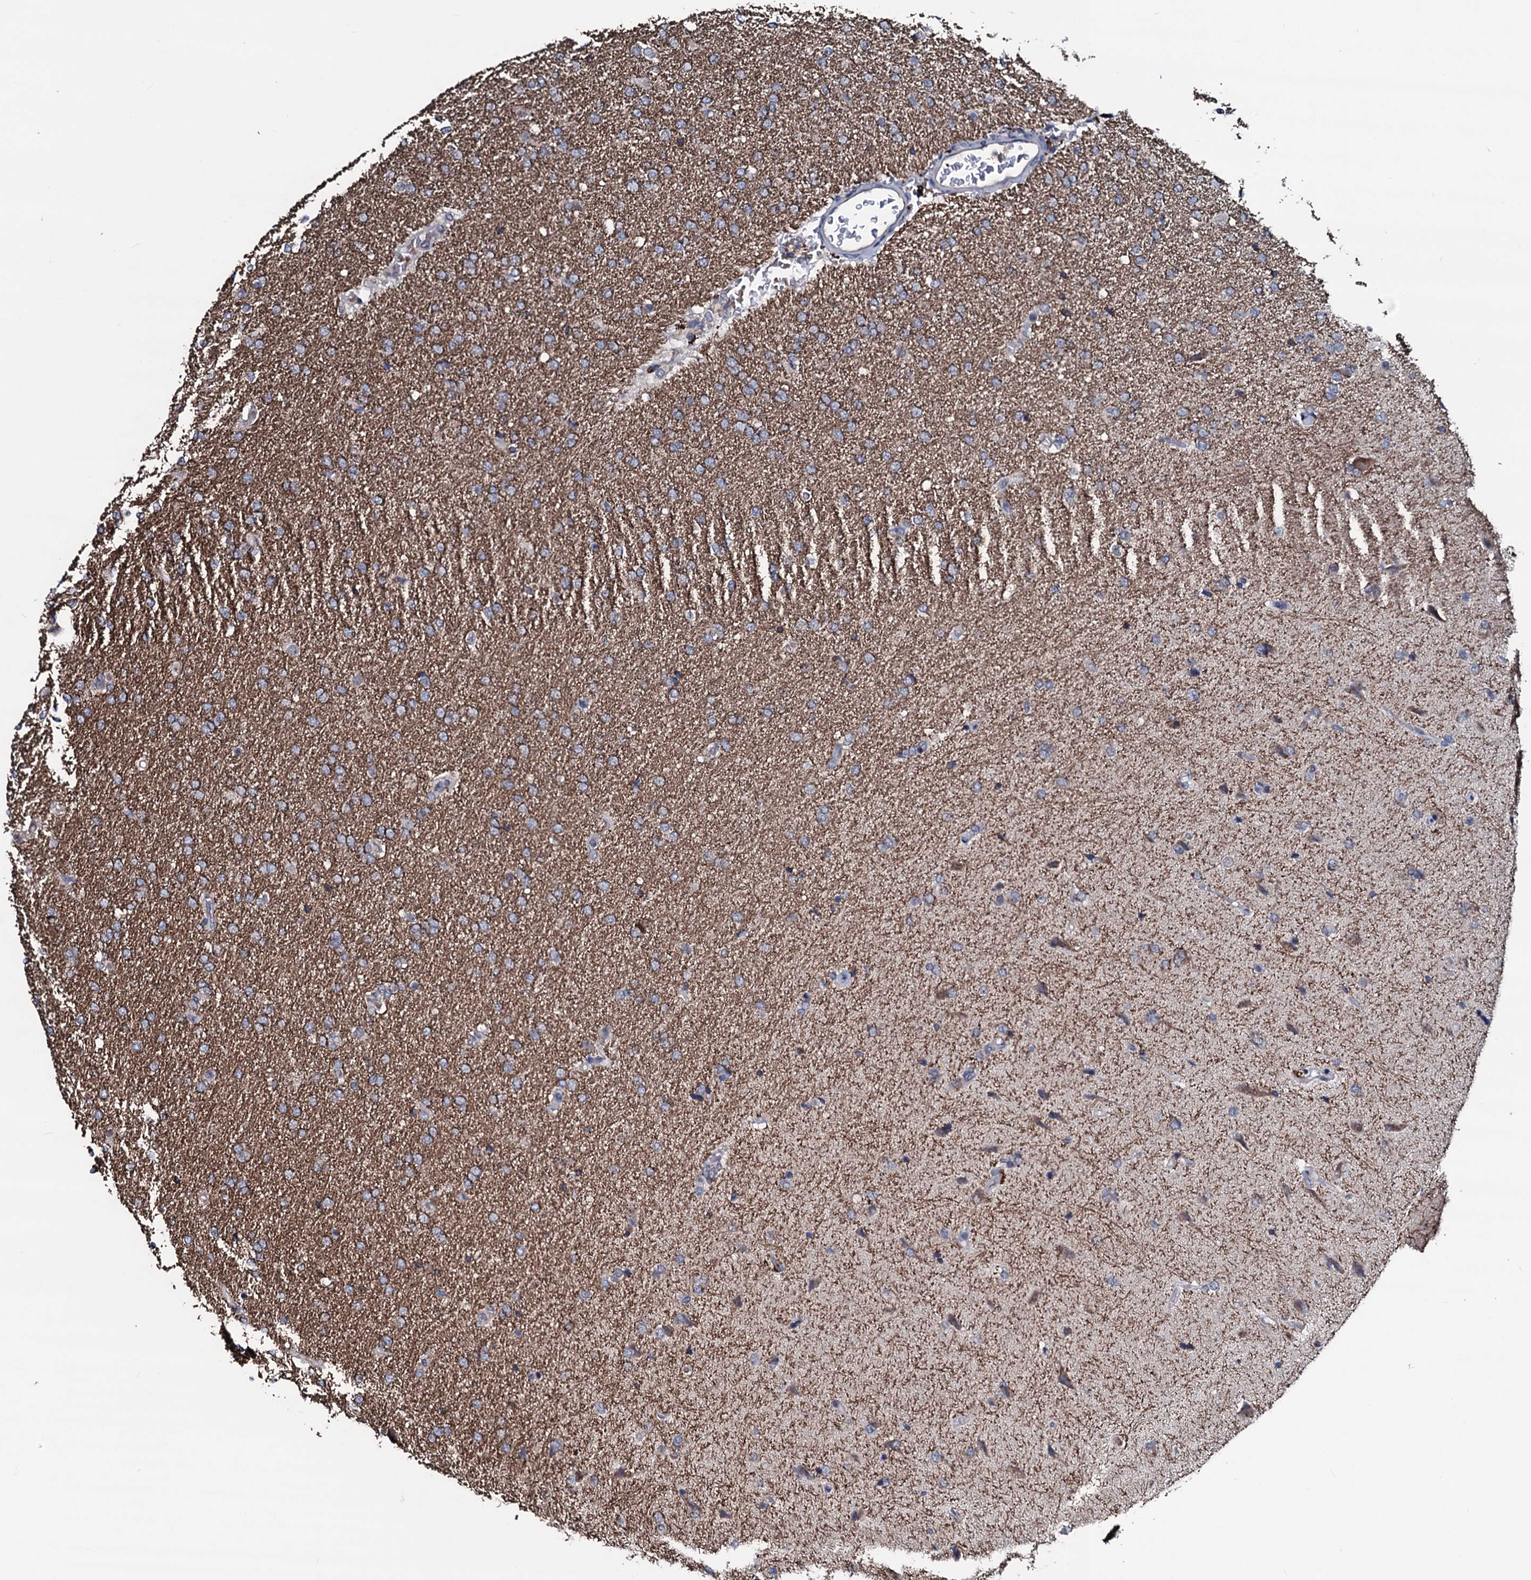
{"staining": {"intensity": "weak", "quantity": "<25%", "location": "cytoplasmic/membranous"}, "tissue": "glioma", "cell_type": "Tumor cells", "image_type": "cancer", "snomed": [{"axis": "morphology", "description": "Glioma, malignant, High grade"}, {"axis": "topography", "description": "Brain"}], "caption": "The image reveals no significant staining in tumor cells of glioma. (DAB (3,3'-diaminobenzidine) immunohistochemistry (IHC), high magnification).", "gene": "OGFOD2", "patient": {"sex": "male", "age": 72}}